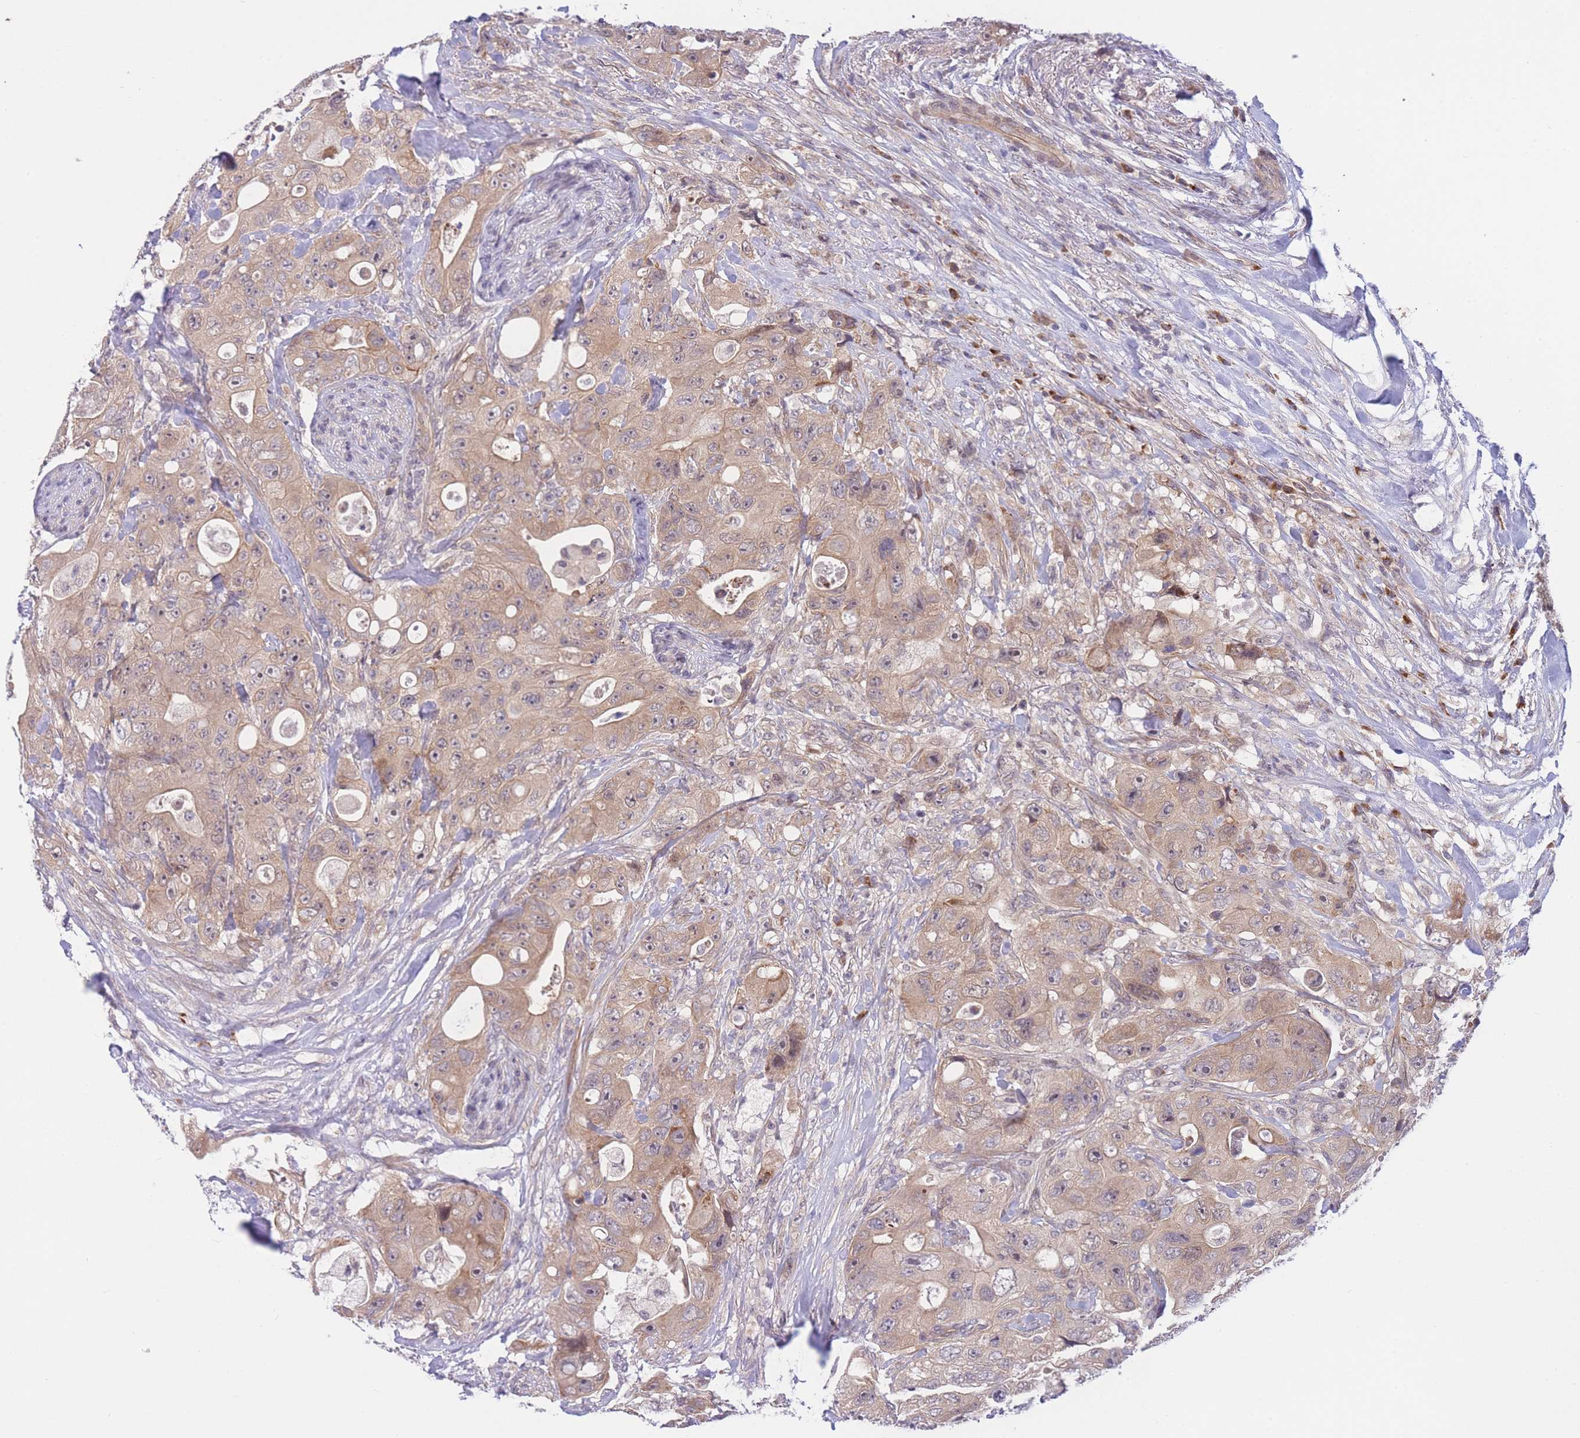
{"staining": {"intensity": "moderate", "quantity": ">75%", "location": "cytoplasmic/membranous"}, "tissue": "colorectal cancer", "cell_type": "Tumor cells", "image_type": "cancer", "snomed": [{"axis": "morphology", "description": "Adenocarcinoma, NOS"}, {"axis": "topography", "description": "Colon"}], "caption": "This is an image of immunohistochemistry (IHC) staining of adenocarcinoma (colorectal), which shows moderate staining in the cytoplasmic/membranous of tumor cells.", "gene": "CDC25B", "patient": {"sex": "female", "age": 46}}